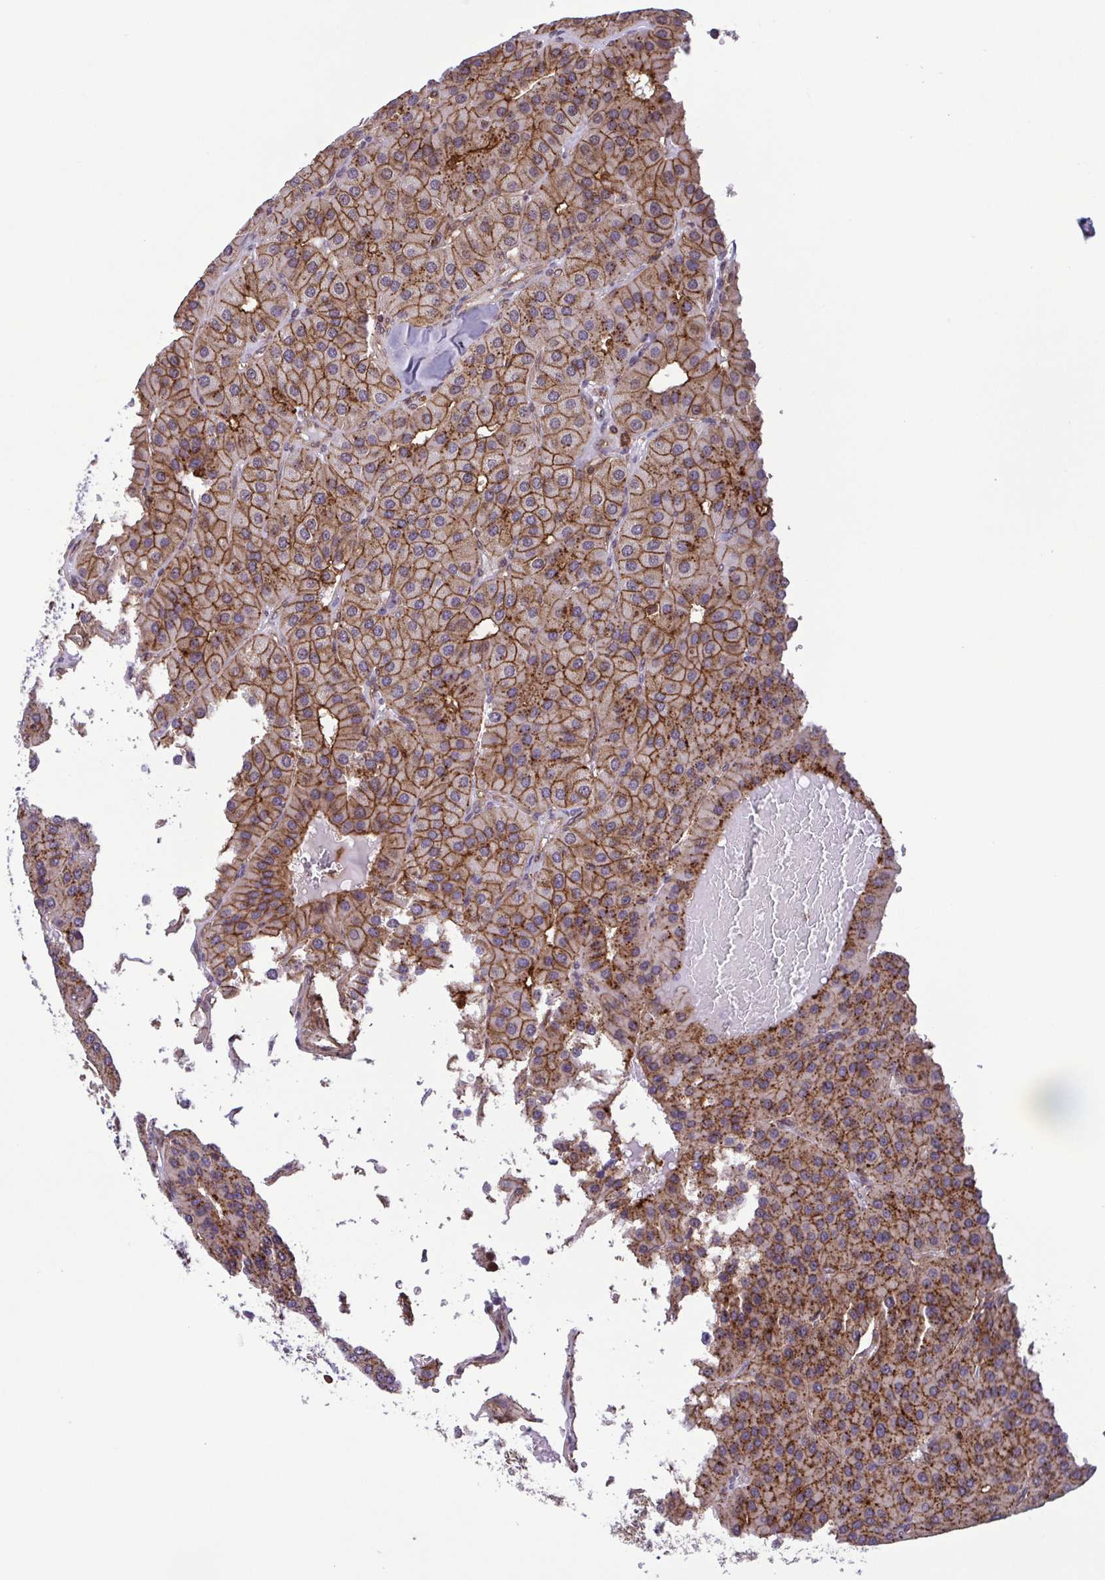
{"staining": {"intensity": "moderate", "quantity": ">75%", "location": "cytoplasmic/membranous"}, "tissue": "parathyroid gland", "cell_type": "Glandular cells", "image_type": "normal", "snomed": [{"axis": "morphology", "description": "Normal tissue, NOS"}, {"axis": "morphology", "description": "Adenoma, NOS"}, {"axis": "topography", "description": "Parathyroid gland"}], "caption": "Unremarkable parathyroid gland reveals moderate cytoplasmic/membranous positivity in about >75% of glandular cells.", "gene": "CHMP1B", "patient": {"sex": "female", "age": 86}}